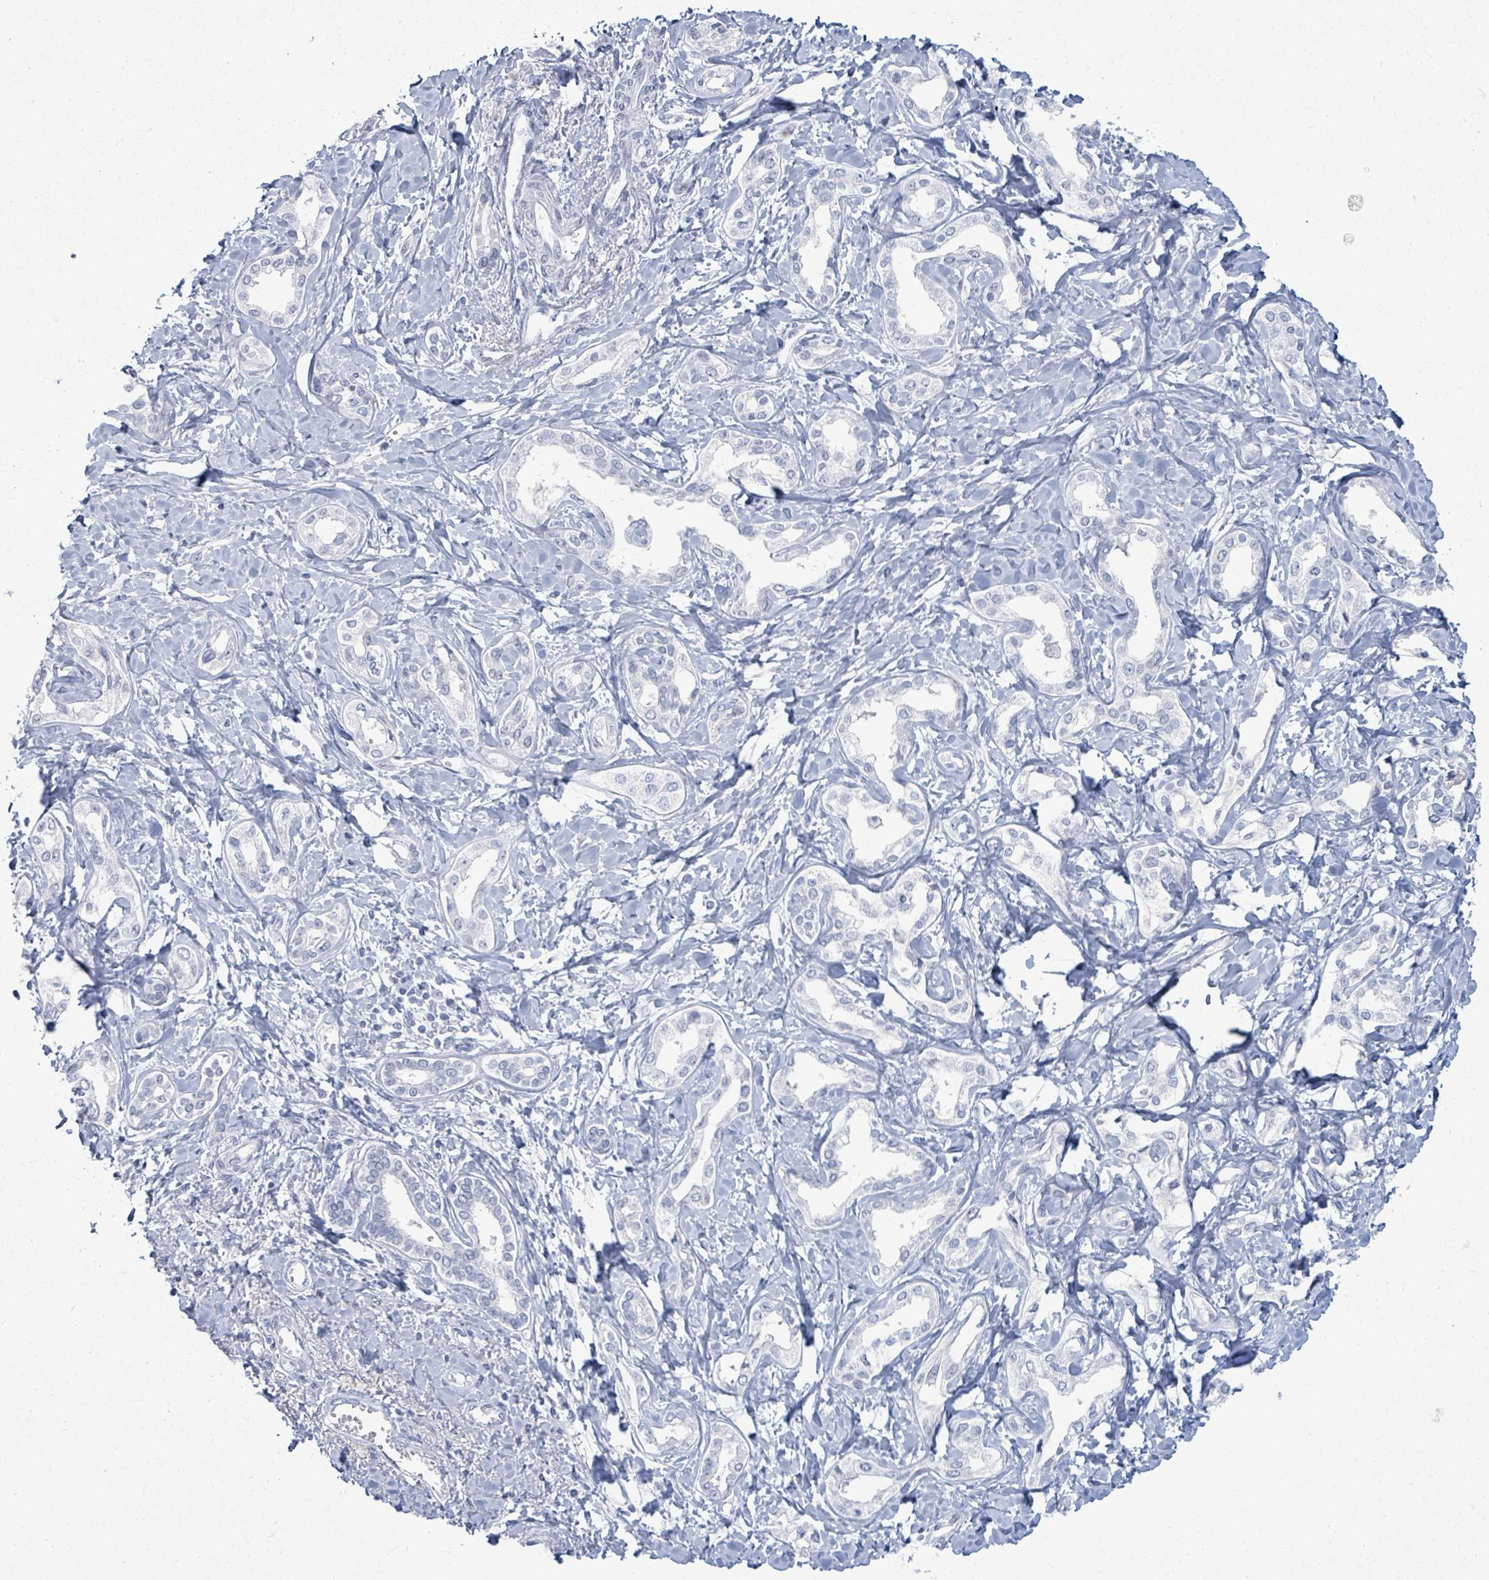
{"staining": {"intensity": "negative", "quantity": "none", "location": "none"}, "tissue": "liver cancer", "cell_type": "Tumor cells", "image_type": "cancer", "snomed": [{"axis": "morphology", "description": "Cholangiocarcinoma"}, {"axis": "topography", "description": "Liver"}], "caption": "High power microscopy histopathology image of an IHC histopathology image of liver cholangiocarcinoma, revealing no significant staining in tumor cells.", "gene": "MALL", "patient": {"sex": "female", "age": 77}}